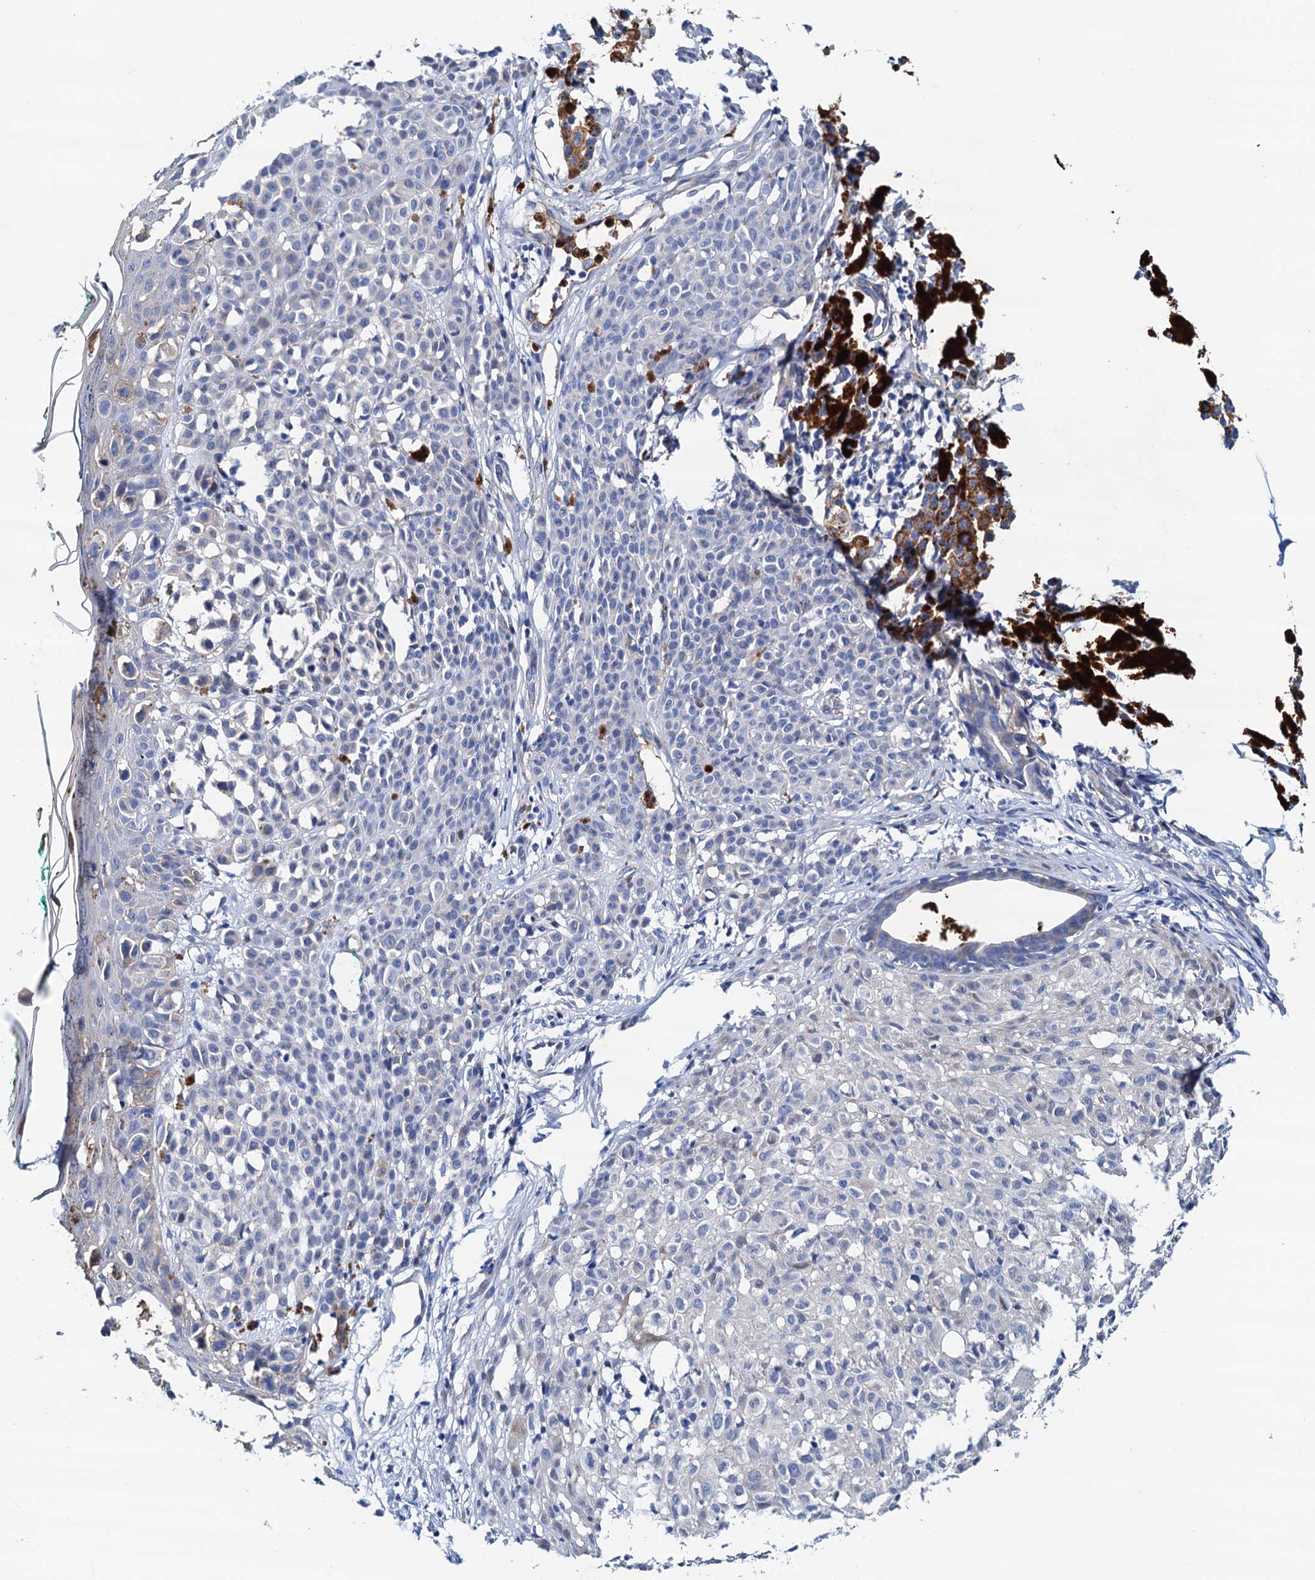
{"staining": {"intensity": "strong", "quantity": "<25%", "location": "cytoplasmic/membranous"}, "tissue": "melanoma", "cell_type": "Tumor cells", "image_type": "cancer", "snomed": [{"axis": "morphology", "description": "Malignant melanoma, NOS"}, {"axis": "topography", "description": "Skin of leg"}], "caption": "This is an image of immunohistochemistry staining of malignant melanoma, which shows strong staining in the cytoplasmic/membranous of tumor cells.", "gene": "RASSF9", "patient": {"sex": "female", "age": 72}}